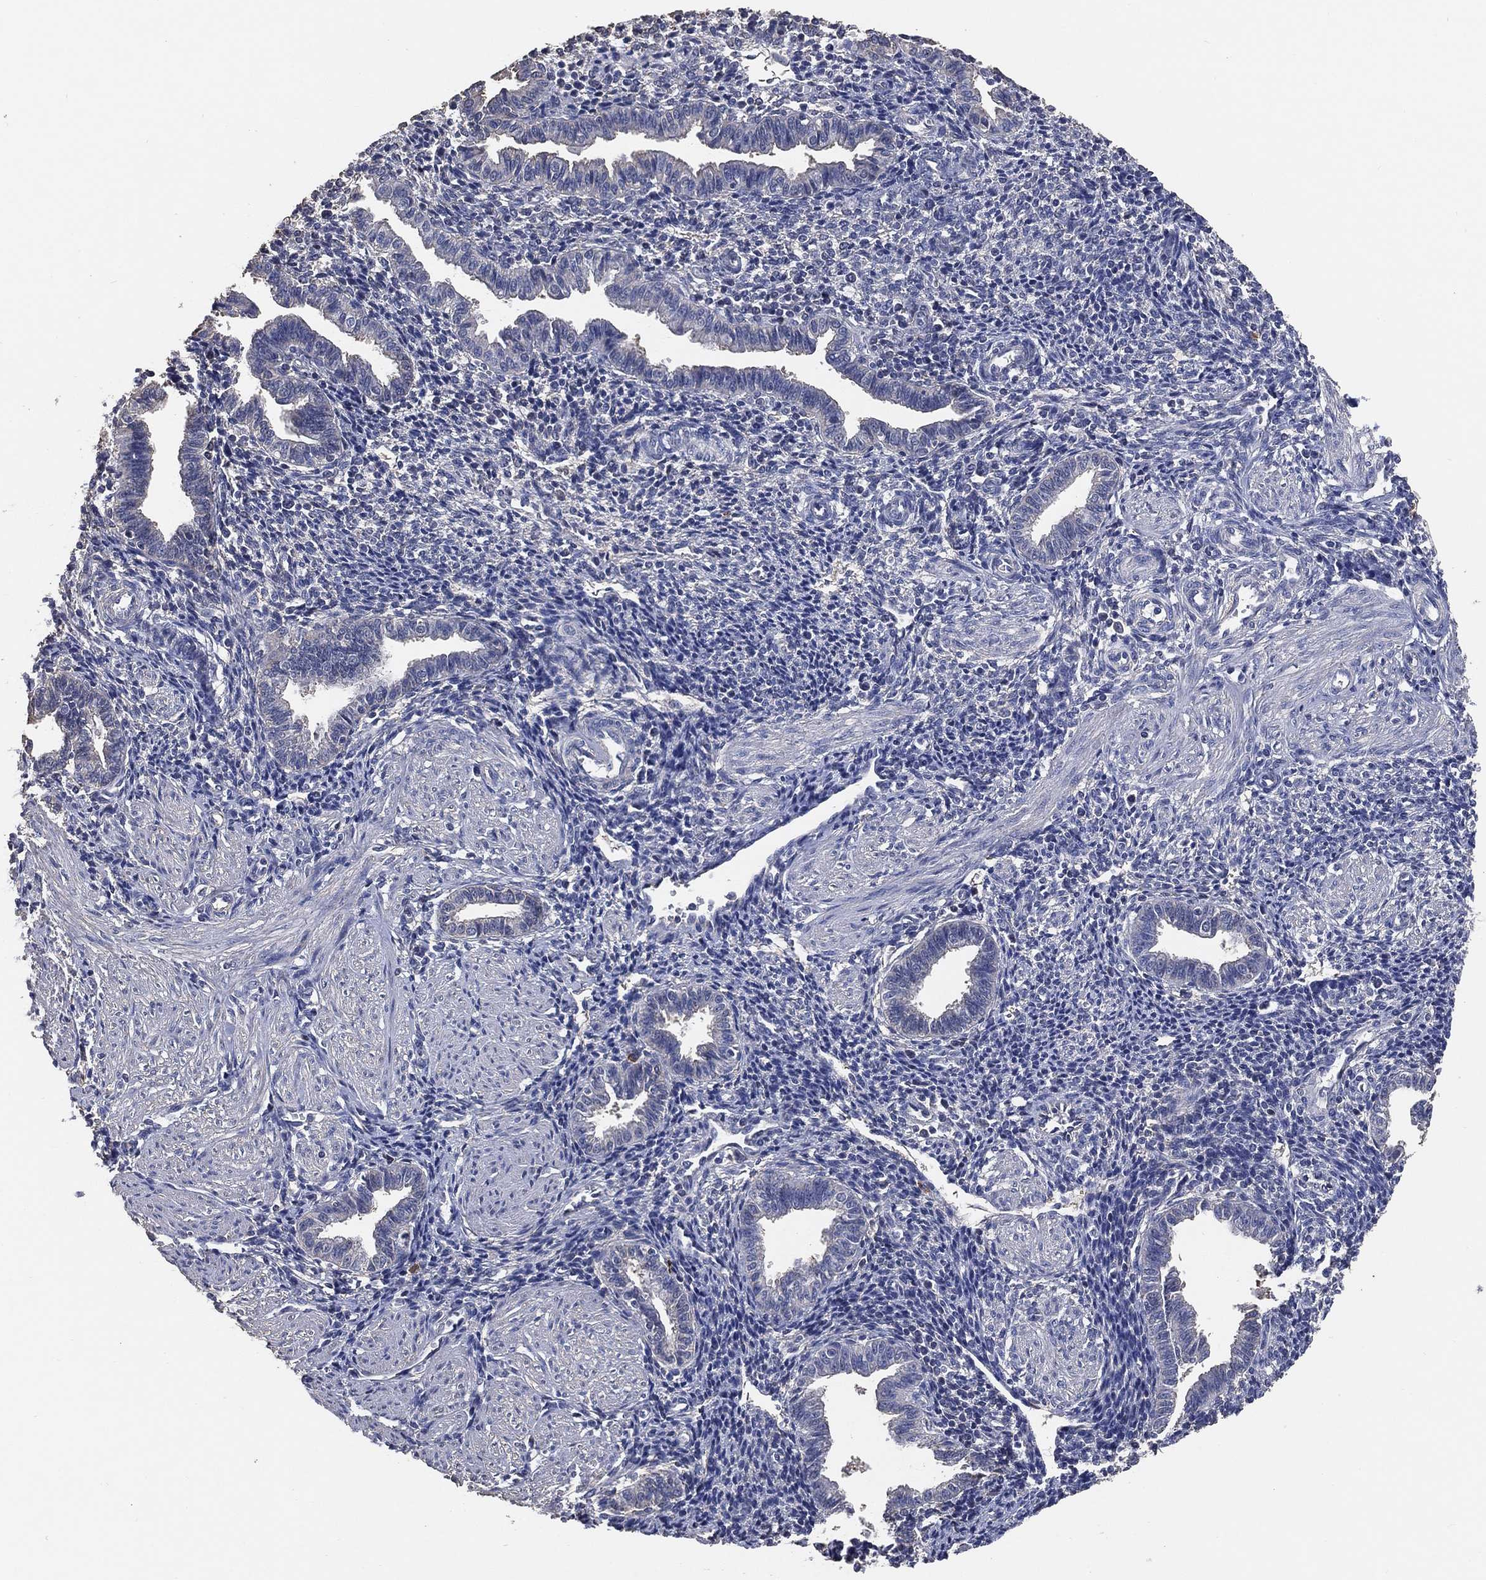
{"staining": {"intensity": "negative", "quantity": "none", "location": "none"}, "tissue": "endometrium", "cell_type": "Cells in endometrial stroma", "image_type": "normal", "snomed": [{"axis": "morphology", "description": "Normal tissue, NOS"}, {"axis": "topography", "description": "Endometrium"}], "caption": "Endometrium was stained to show a protein in brown. There is no significant expression in cells in endometrial stroma.", "gene": "KLK5", "patient": {"sex": "female", "age": 37}}